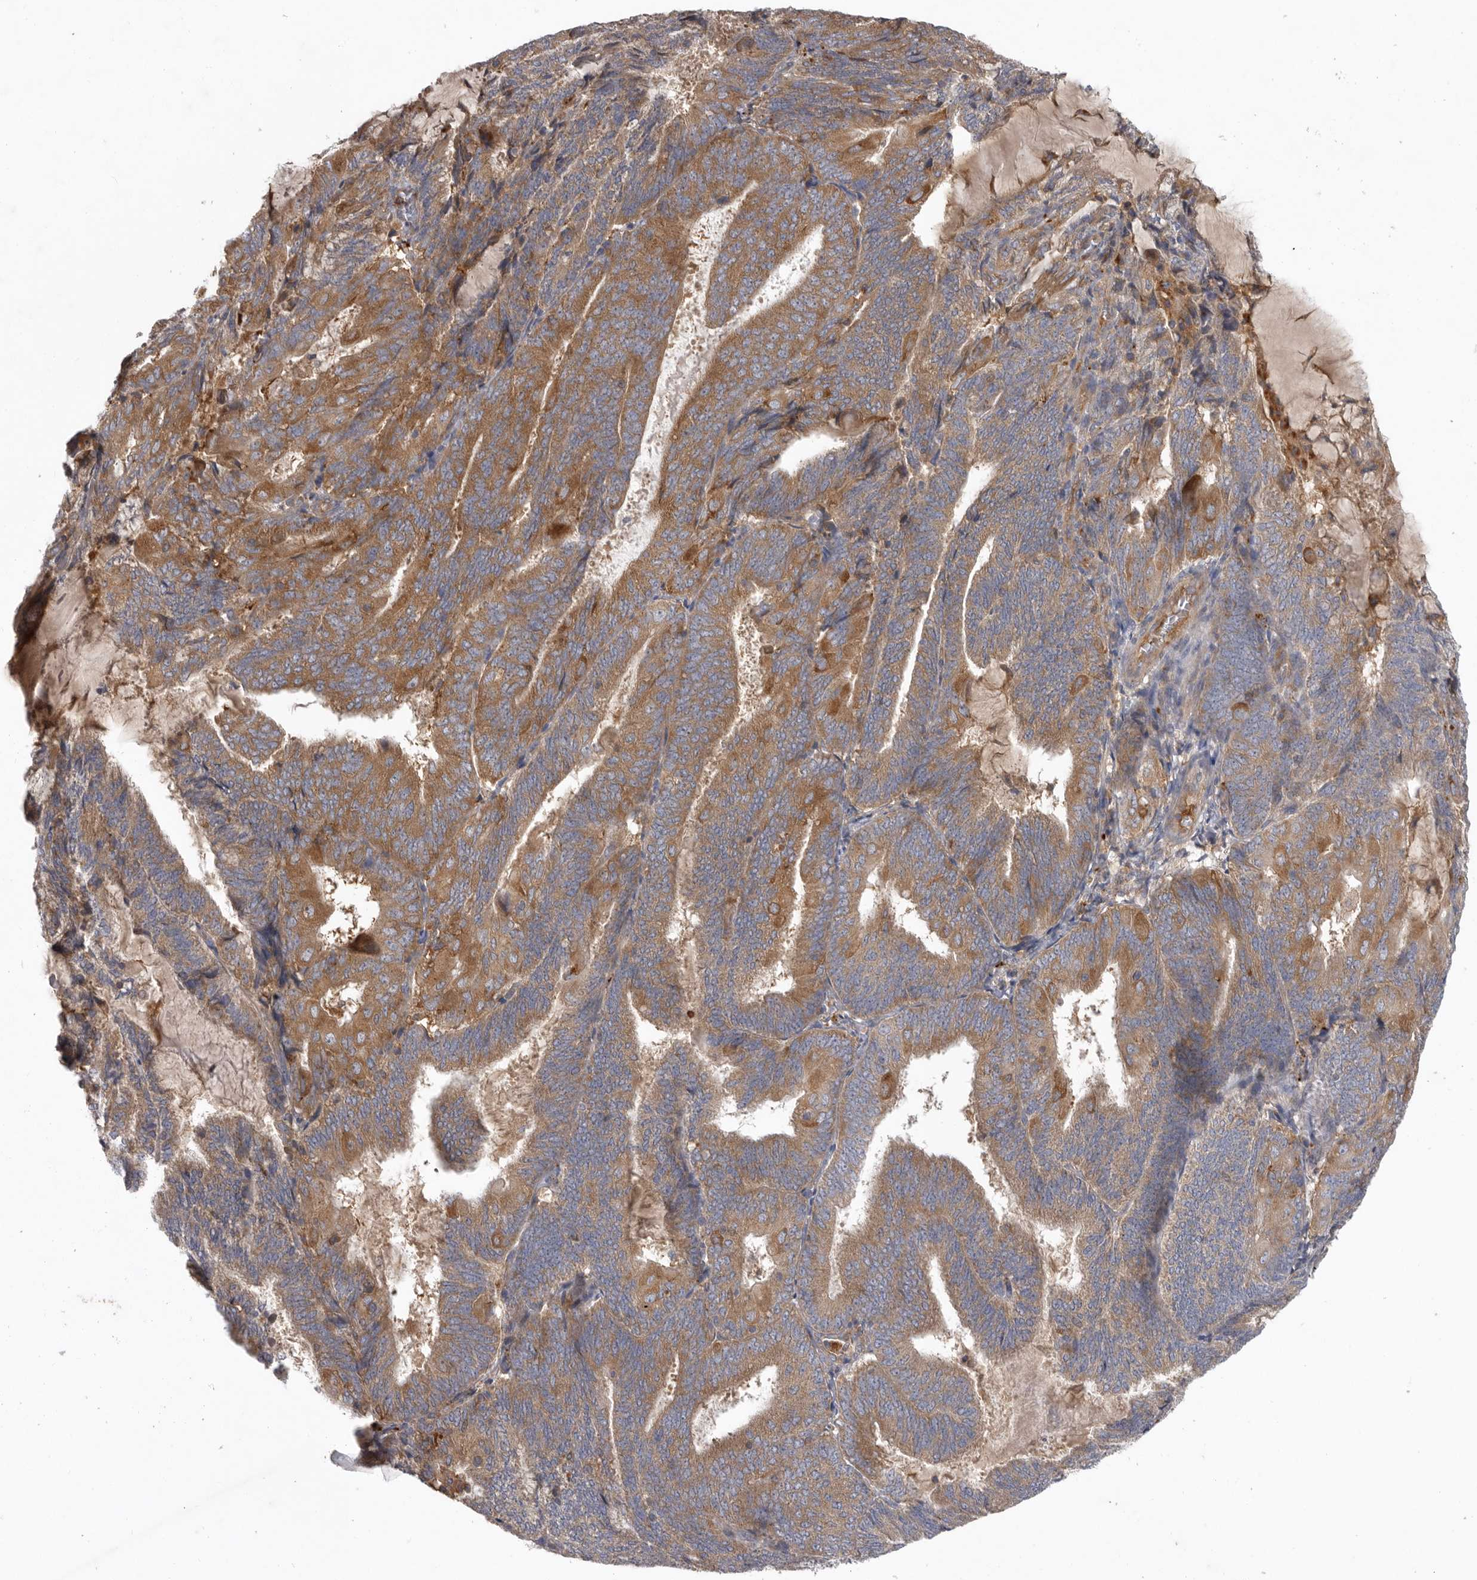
{"staining": {"intensity": "moderate", "quantity": ">75%", "location": "cytoplasmic/membranous"}, "tissue": "endometrial cancer", "cell_type": "Tumor cells", "image_type": "cancer", "snomed": [{"axis": "morphology", "description": "Adenocarcinoma, NOS"}, {"axis": "topography", "description": "Endometrium"}], "caption": "IHC of human endometrial cancer (adenocarcinoma) shows medium levels of moderate cytoplasmic/membranous positivity in about >75% of tumor cells.", "gene": "C1orf109", "patient": {"sex": "female", "age": 81}}